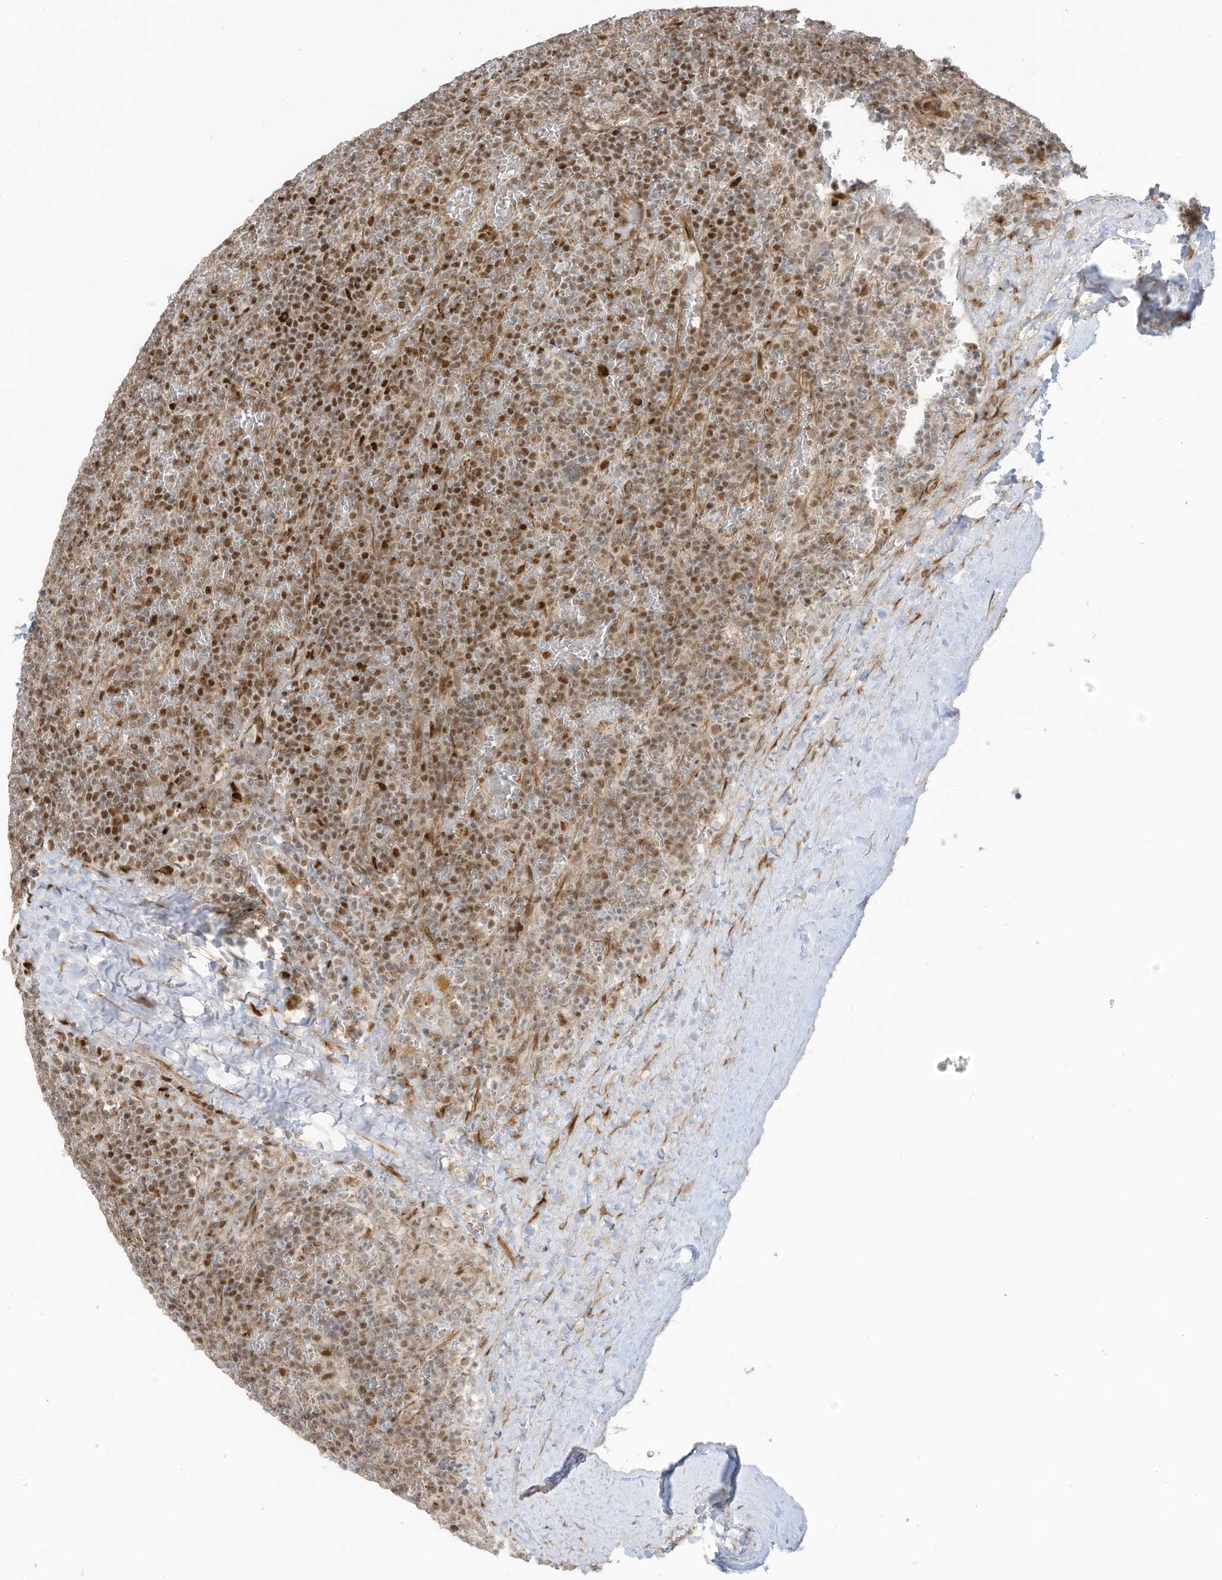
{"staining": {"intensity": "moderate", "quantity": ">75%", "location": "cytoplasmic/membranous,nuclear"}, "tissue": "lymphoma", "cell_type": "Tumor cells", "image_type": "cancer", "snomed": [{"axis": "morphology", "description": "Malignant lymphoma, non-Hodgkin's type, Low grade"}, {"axis": "topography", "description": "Spleen"}], "caption": "This image shows IHC staining of human lymphoma, with medium moderate cytoplasmic/membranous and nuclear positivity in about >75% of tumor cells.", "gene": "ZCWPW2", "patient": {"sex": "female", "age": 19}}